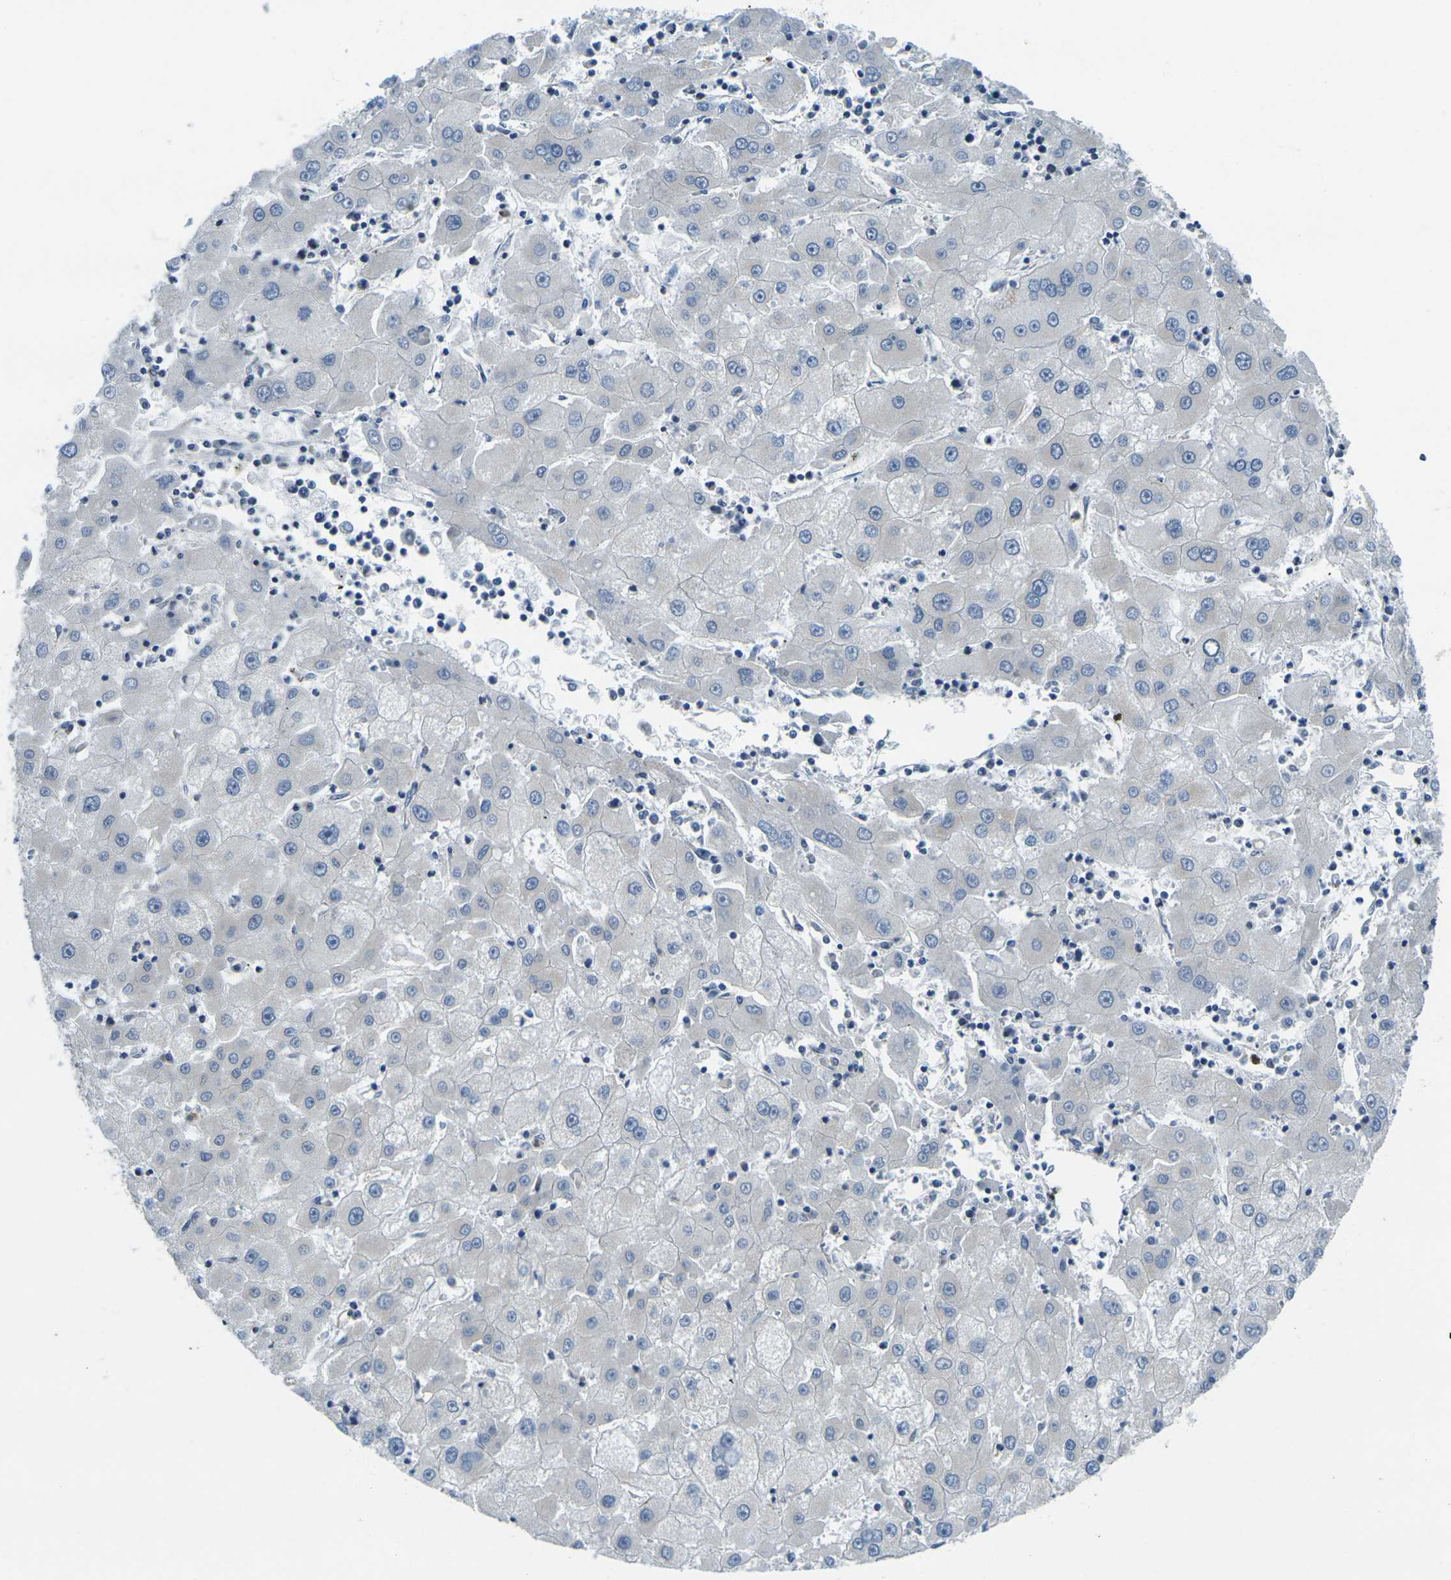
{"staining": {"intensity": "negative", "quantity": "none", "location": "none"}, "tissue": "liver cancer", "cell_type": "Tumor cells", "image_type": "cancer", "snomed": [{"axis": "morphology", "description": "Carcinoma, Hepatocellular, NOS"}, {"axis": "topography", "description": "Liver"}], "caption": "Hepatocellular carcinoma (liver) was stained to show a protein in brown. There is no significant expression in tumor cells. Nuclei are stained in blue.", "gene": "KCTD10", "patient": {"sex": "male", "age": 72}}